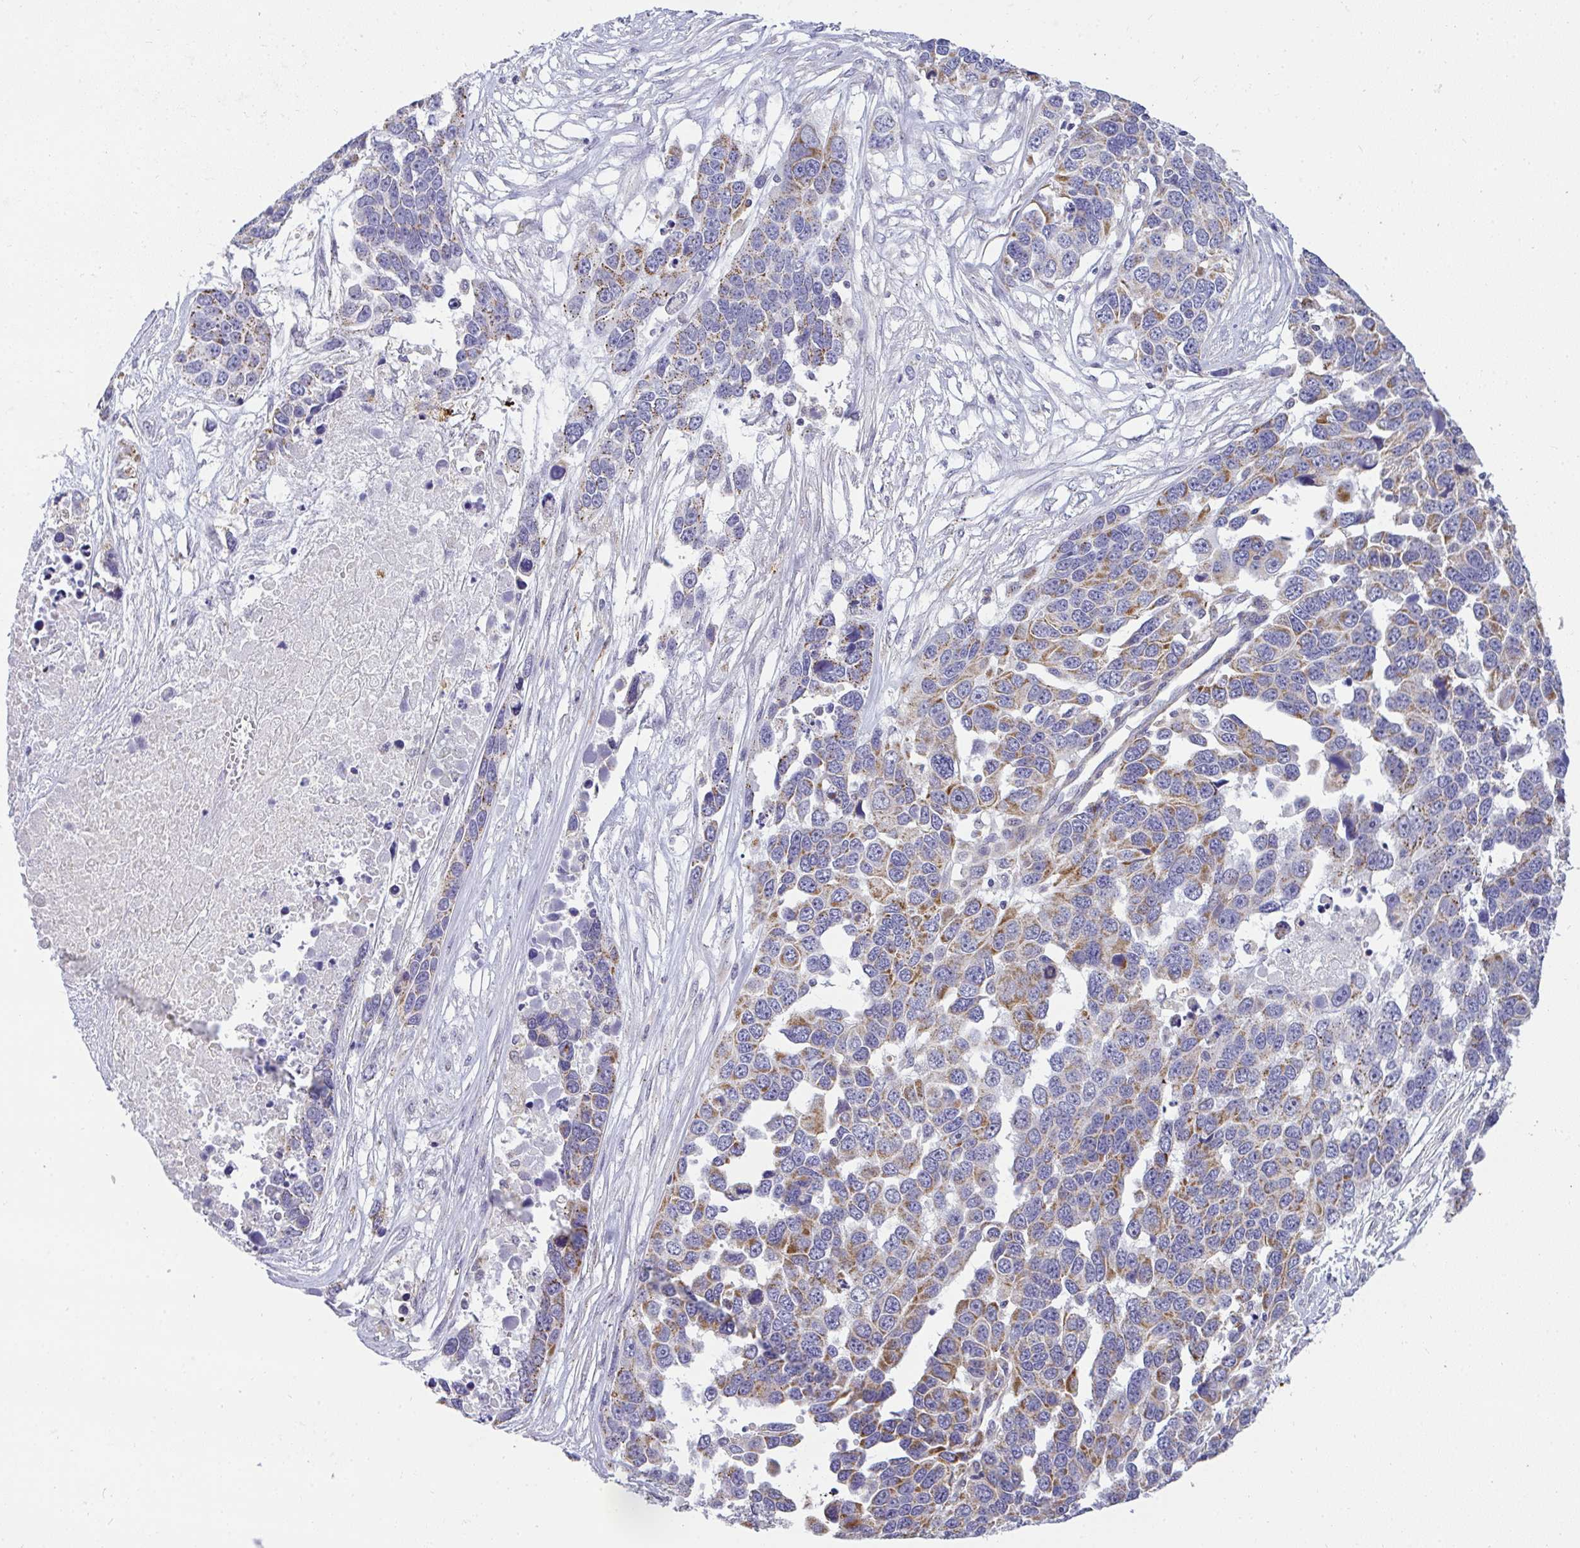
{"staining": {"intensity": "moderate", "quantity": "25%-75%", "location": "cytoplasmic/membranous"}, "tissue": "ovarian cancer", "cell_type": "Tumor cells", "image_type": "cancer", "snomed": [{"axis": "morphology", "description": "Cystadenocarcinoma, serous, NOS"}, {"axis": "topography", "description": "Ovary"}], "caption": "IHC staining of serous cystadenocarcinoma (ovarian), which reveals medium levels of moderate cytoplasmic/membranous staining in approximately 25%-75% of tumor cells indicating moderate cytoplasmic/membranous protein positivity. The staining was performed using DAB (3,3'-diaminobenzidine) (brown) for protein detection and nuclei were counterstained in hematoxylin (blue).", "gene": "SRRM4", "patient": {"sex": "female", "age": 76}}